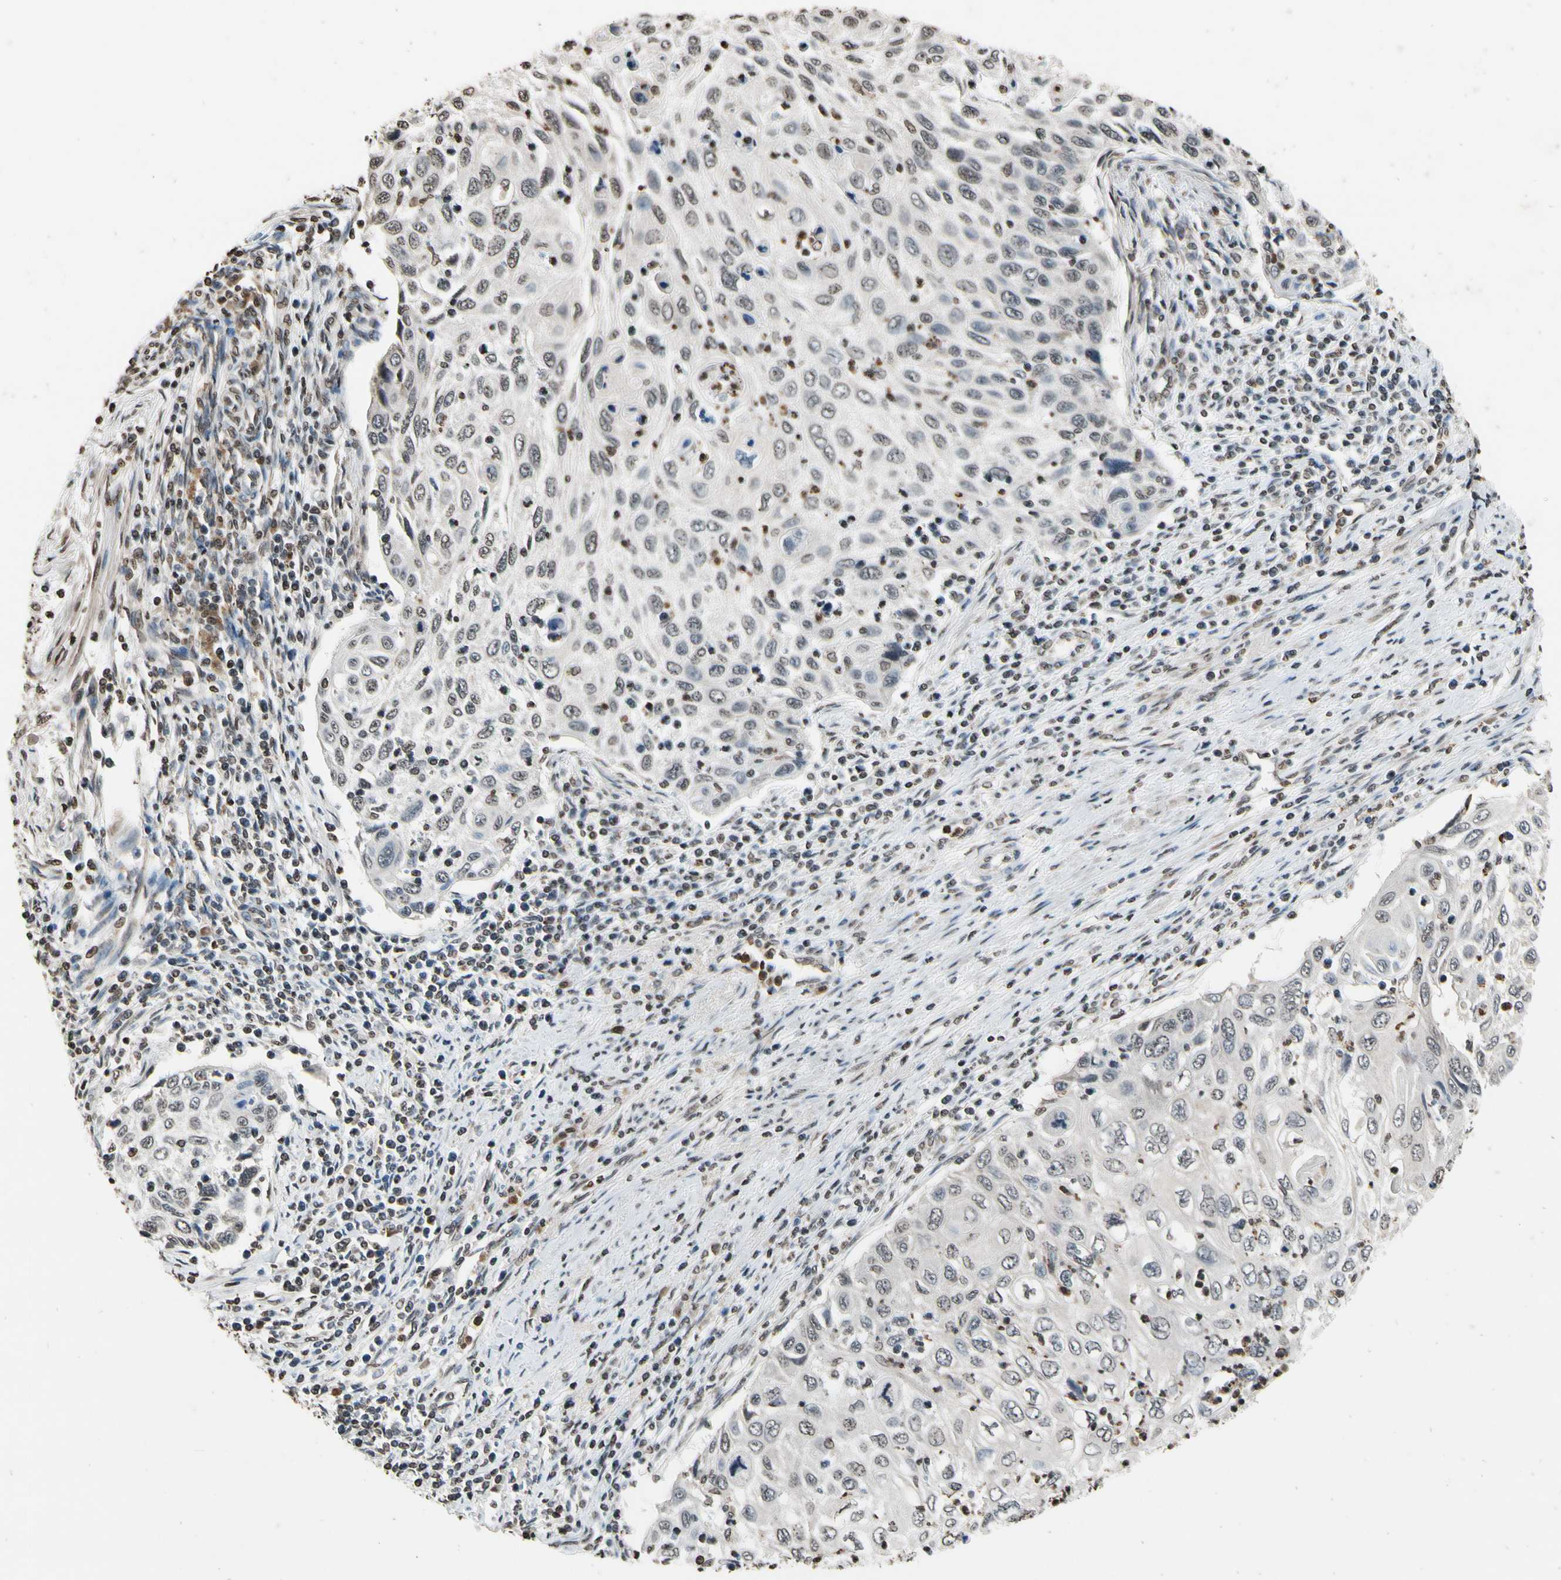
{"staining": {"intensity": "negative", "quantity": "none", "location": "none"}, "tissue": "cervical cancer", "cell_type": "Tumor cells", "image_type": "cancer", "snomed": [{"axis": "morphology", "description": "Squamous cell carcinoma, NOS"}, {"axis": "topography", "description": "Cervix"}], "caption": "Image shows no significant protein positivity in tumor cells of cervical squamous cell carcinoma. (Brightfield microscopy of DAB immunohistochemistry at high magnification).", "gene": "HIPK2", "patient": {"sex": "female", "age": 70}}